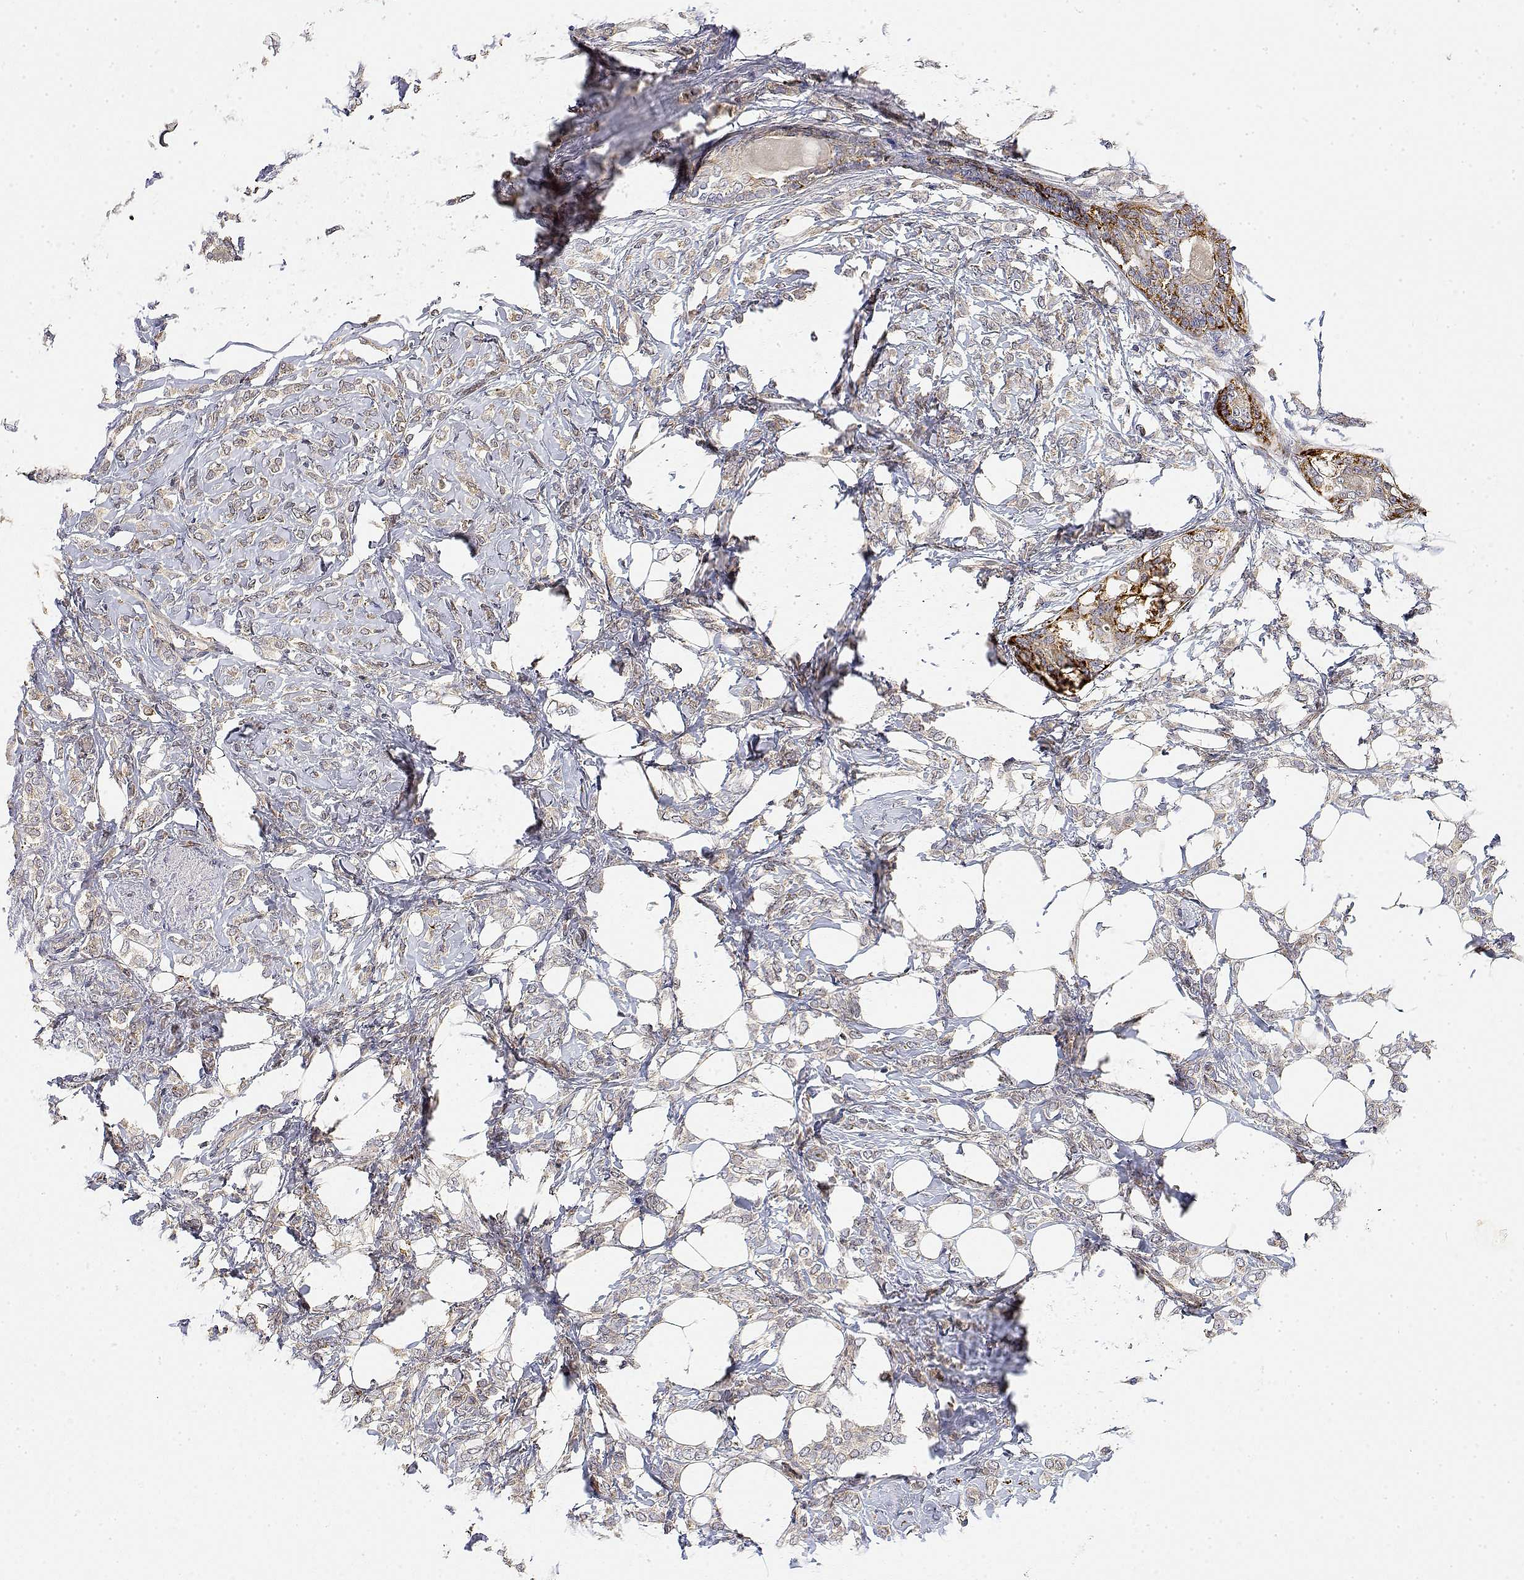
{"staining": {"intensity": "weak", "quantity": "25%-75%", "location": "cytoplasmic/membranous"}, "tissue": "breast cancer", "cell_type": "Tumor cells", "image_type": "cancer", "snomed": [{"axis": "morphology", "description": "Lobular carcinoma"}, {"axis": "topography", "description": "Breast"}], "caption": "Protein analysis of breast cancer tissue shows weak cytoplasmic/membranous positivity in about 25%-75% of tumor cells.", "gene": "LONRF3", "patient": {"sex": "female", "age": 49}}